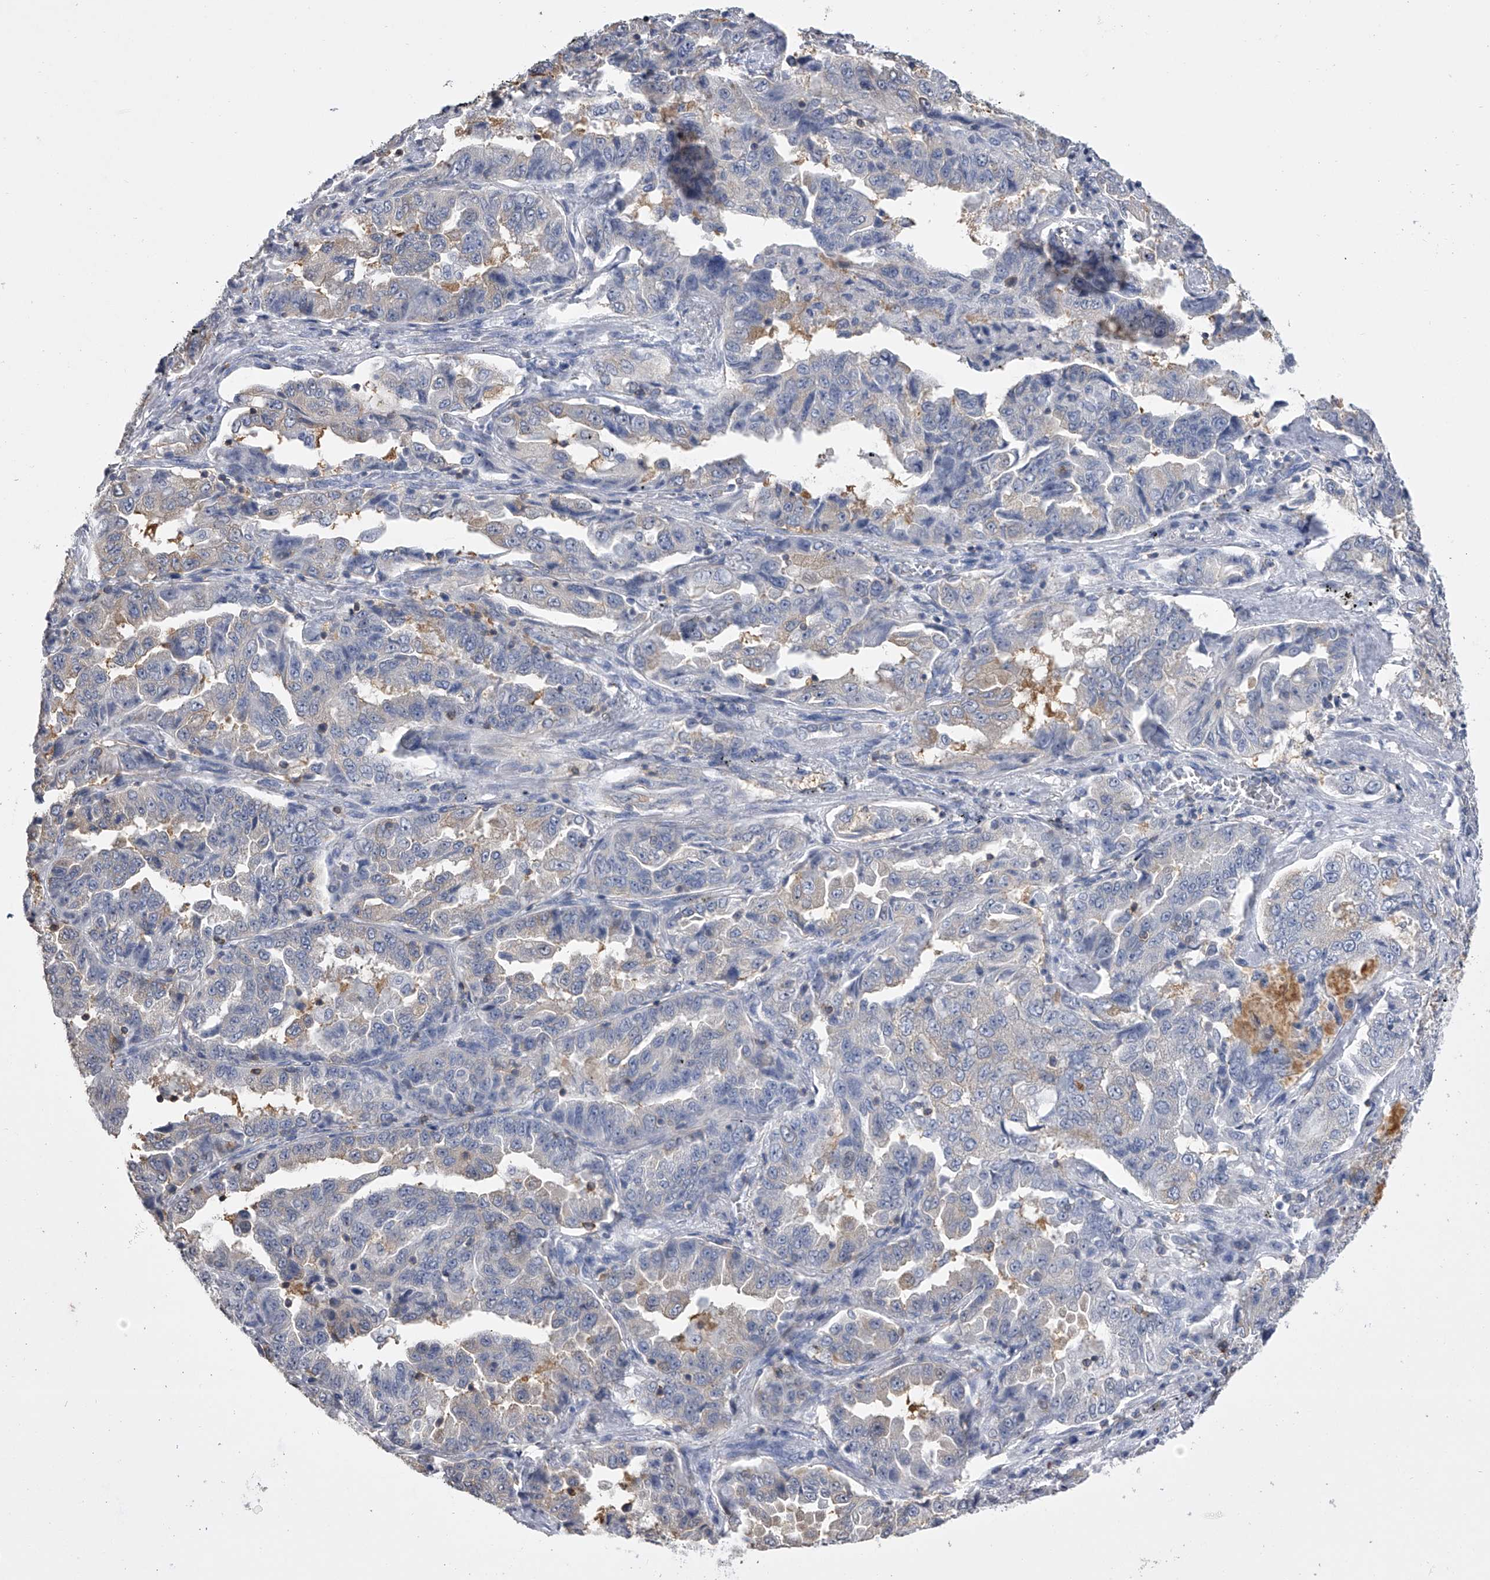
{"staining": {"intensity": "negative", "quantity": "none", "location": "none"}, "tissue": "lung cancer", "cell_type": "Tumor cells", "image_type": "cancer", "snomed": [{"axis": "morphology", "description": "Adenocarcinoma, NOS"}, {"axis": "topography", "description": "Lung"}], "caption": "IHC of lung cancer (adenocarcinoma) demonstrates no staining in tumor cells.", "gene": "TASP1", "patient": {"sex": "female", "age": 51}}